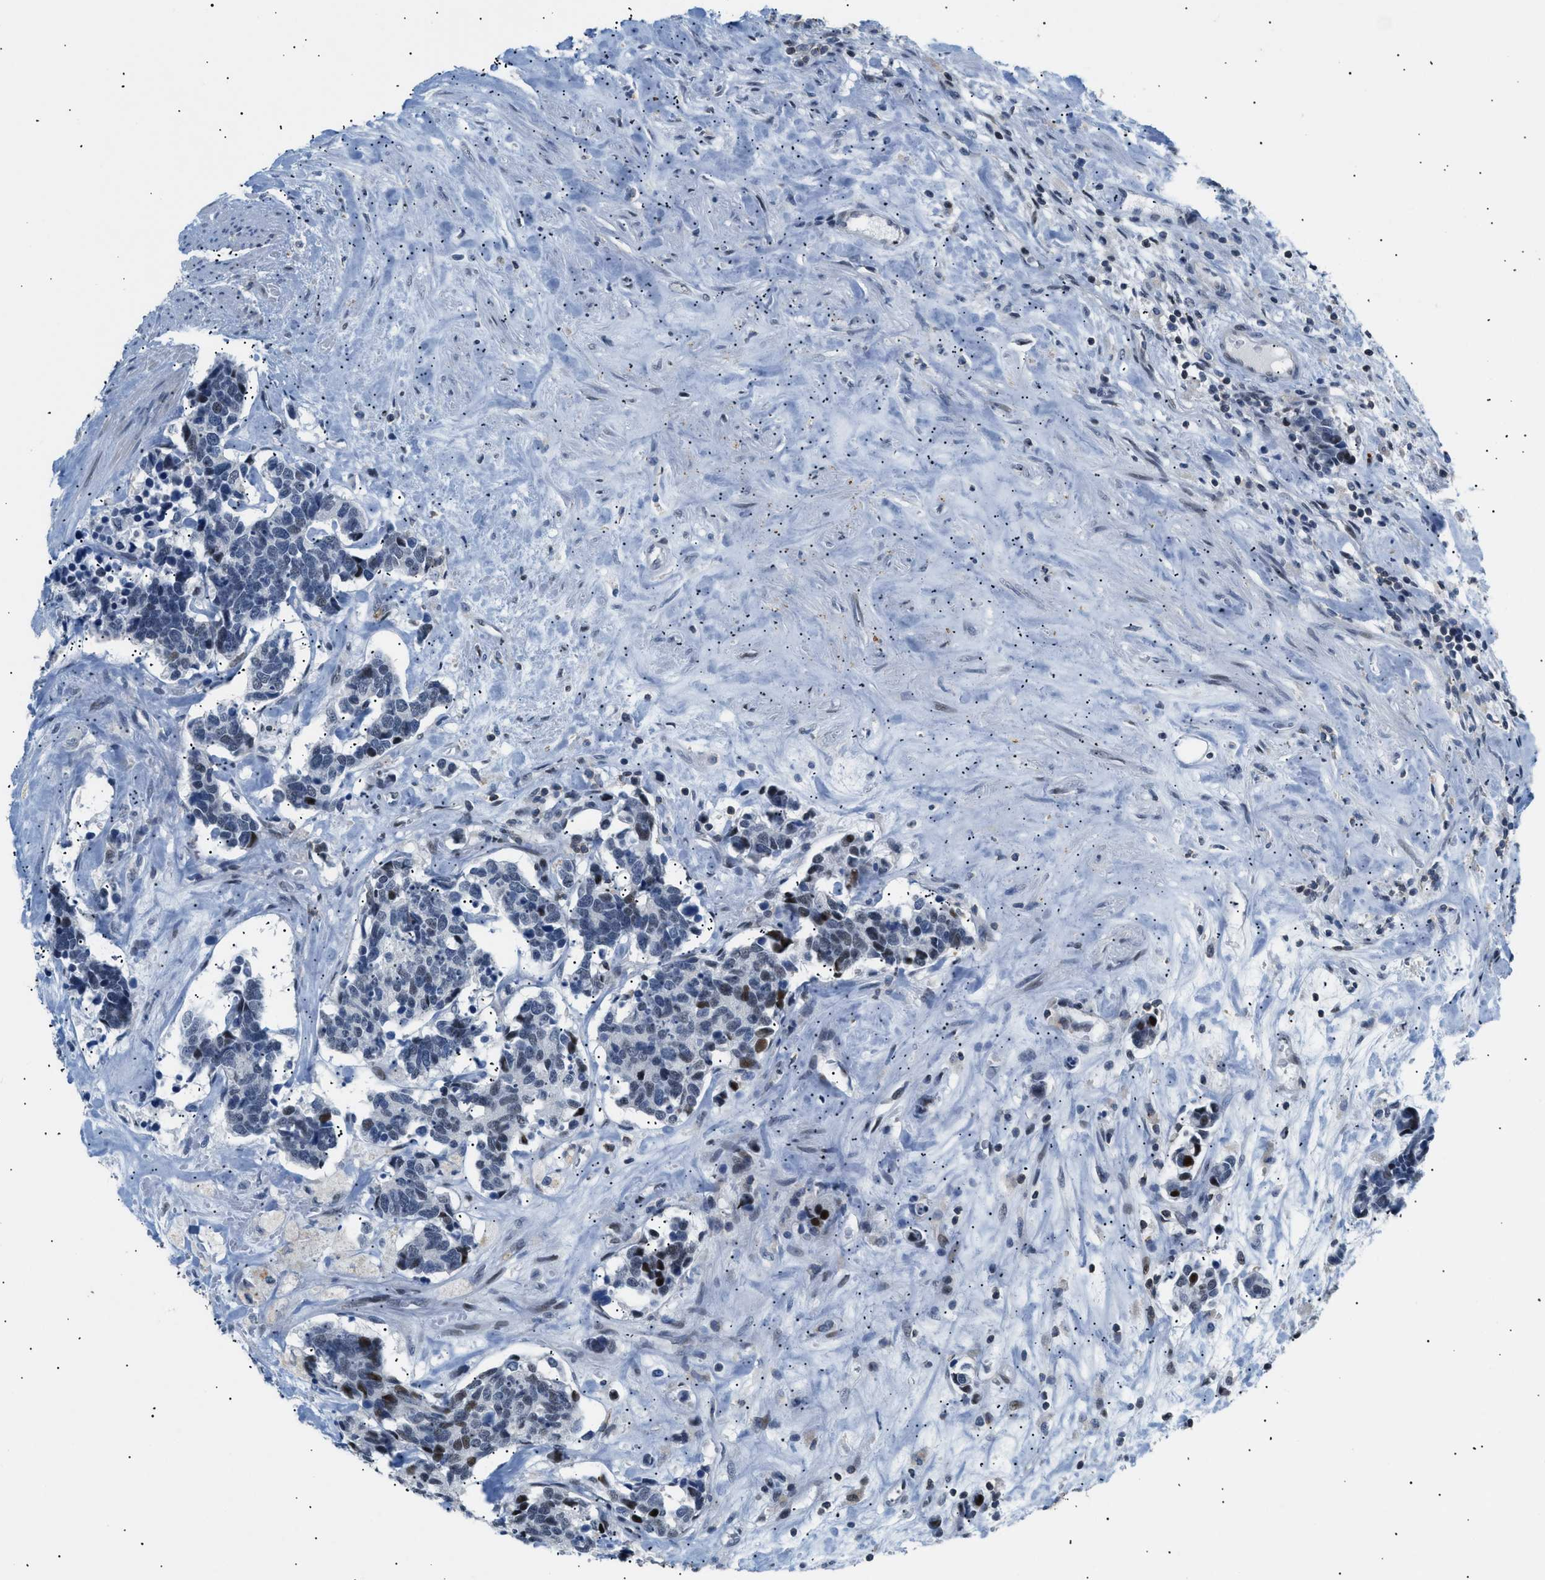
{"staining": {"intensity": "weak", "quantity": "<25%", "location": "nuclear"}, "tissue": "carcinoid", "cell_type": "Tumor cells", "image_type": "cancer", "snomed": [{"axis": "morphology", "description": "Carcinoma, NOS"}, {"axis": "morphology", "description": "Carcinoid, malignant, NOS"}, {"axis": "topography", "description": "Urinary bladder"}], "caption": "IHC image of neoplastic tissue: human carcinoma stained with DAB displays no significant protein positivity in tumor cells. Brightfield microscopy of immunohistochemistry stained with DAB (brown) and hematoxylin (blue), captured at high magnification.", "gene": "KCNC3", "patient": {"sex": "male", "age": 57}}